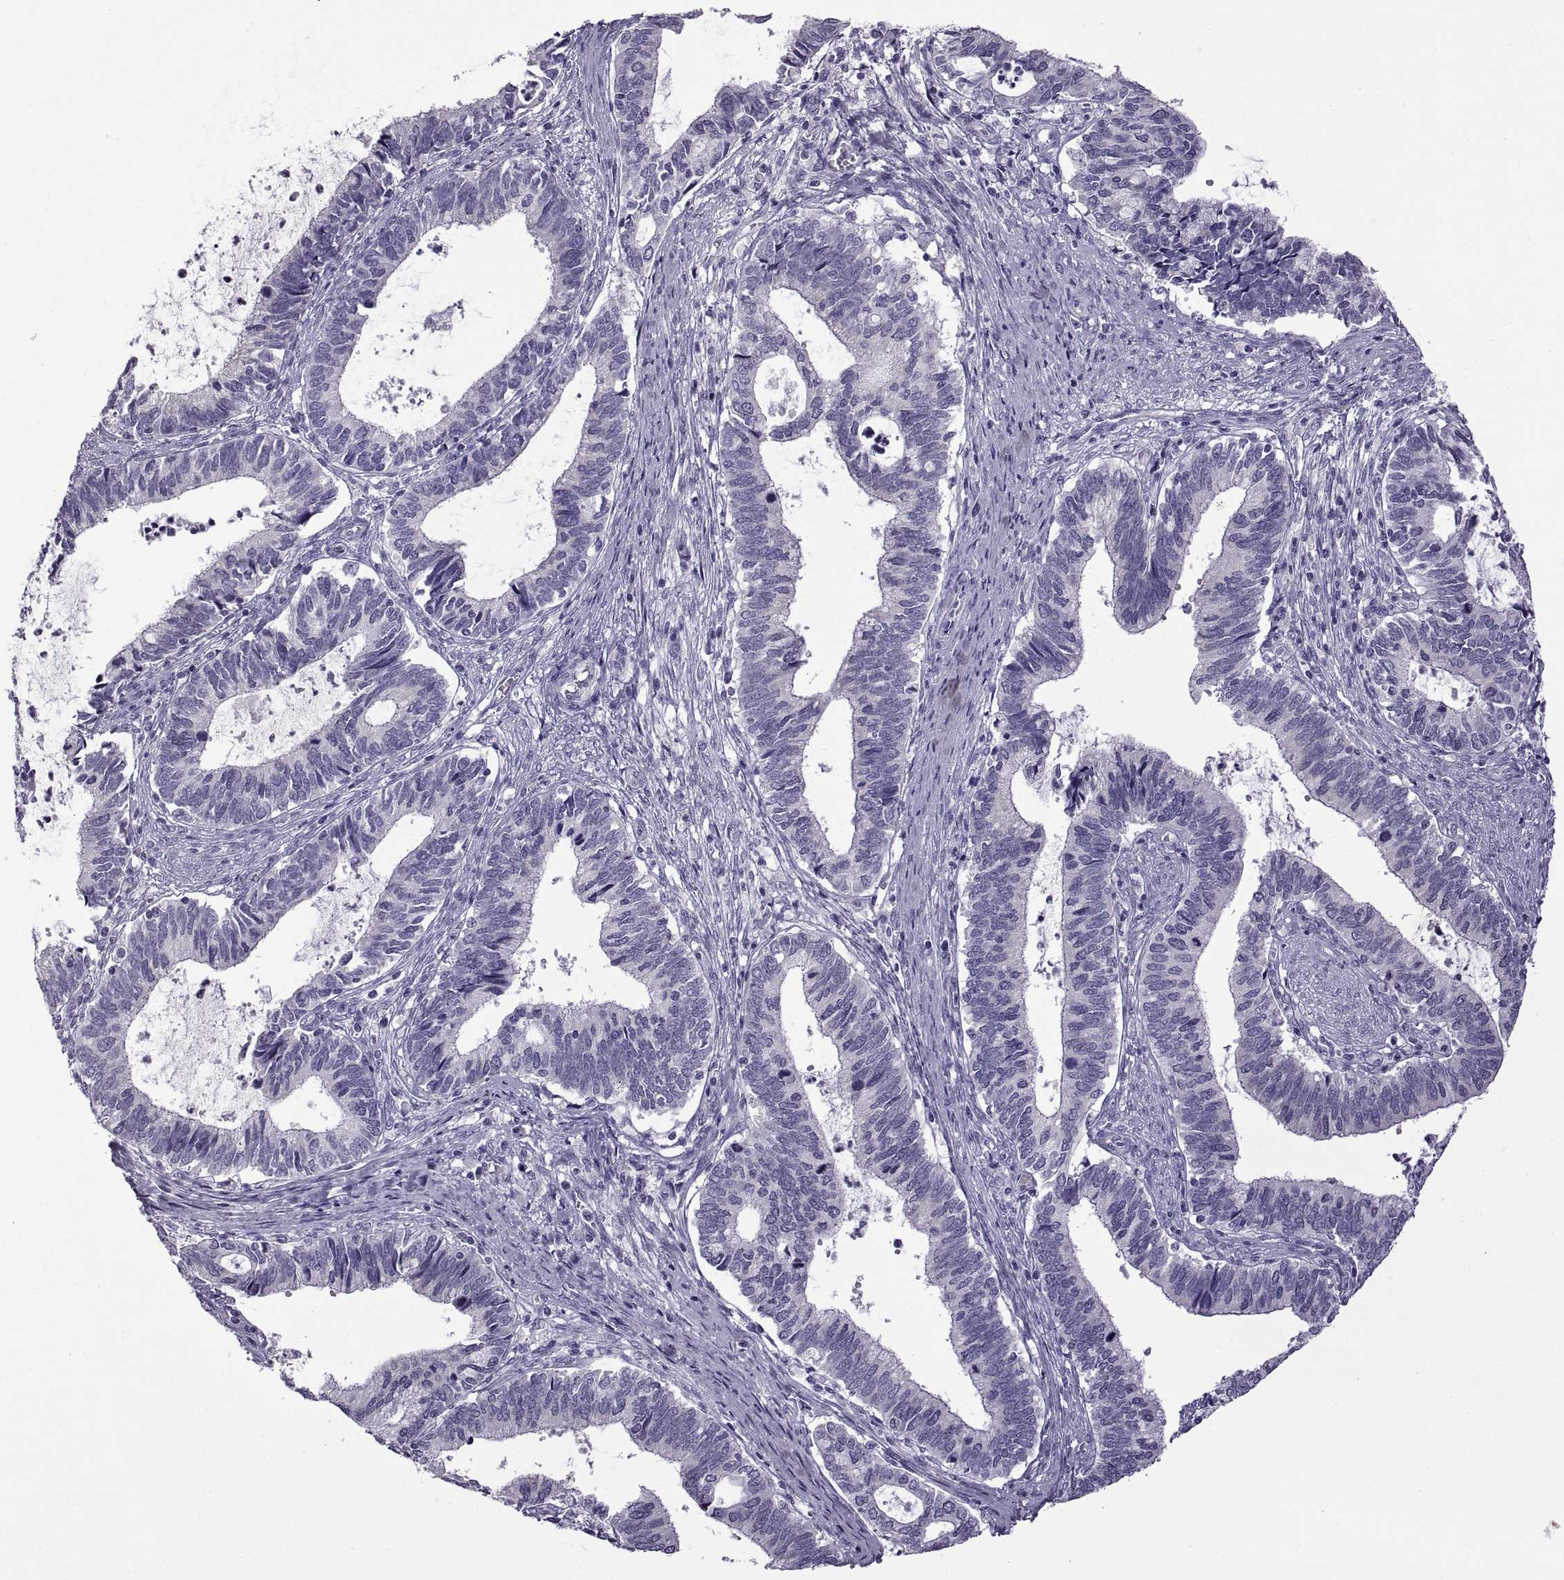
{"staining": {"intensity": "negative", "quantity": "none", "location": "none"}, "tissue": "cervical cancer", "cell_type": "Tumor cells", "image_type": "cancer", "snomed": [{"axis": "morphology", "description": "Adenocarcinoma, NOS"}, {"axis": "topography", "description": "Cervix"}], "caption": "There is no significant positivity in tumor cells of cervical cancer (adenocarcinoma).", "gene": "RDM1", "patient": {"sex": "female", "age": 42}}